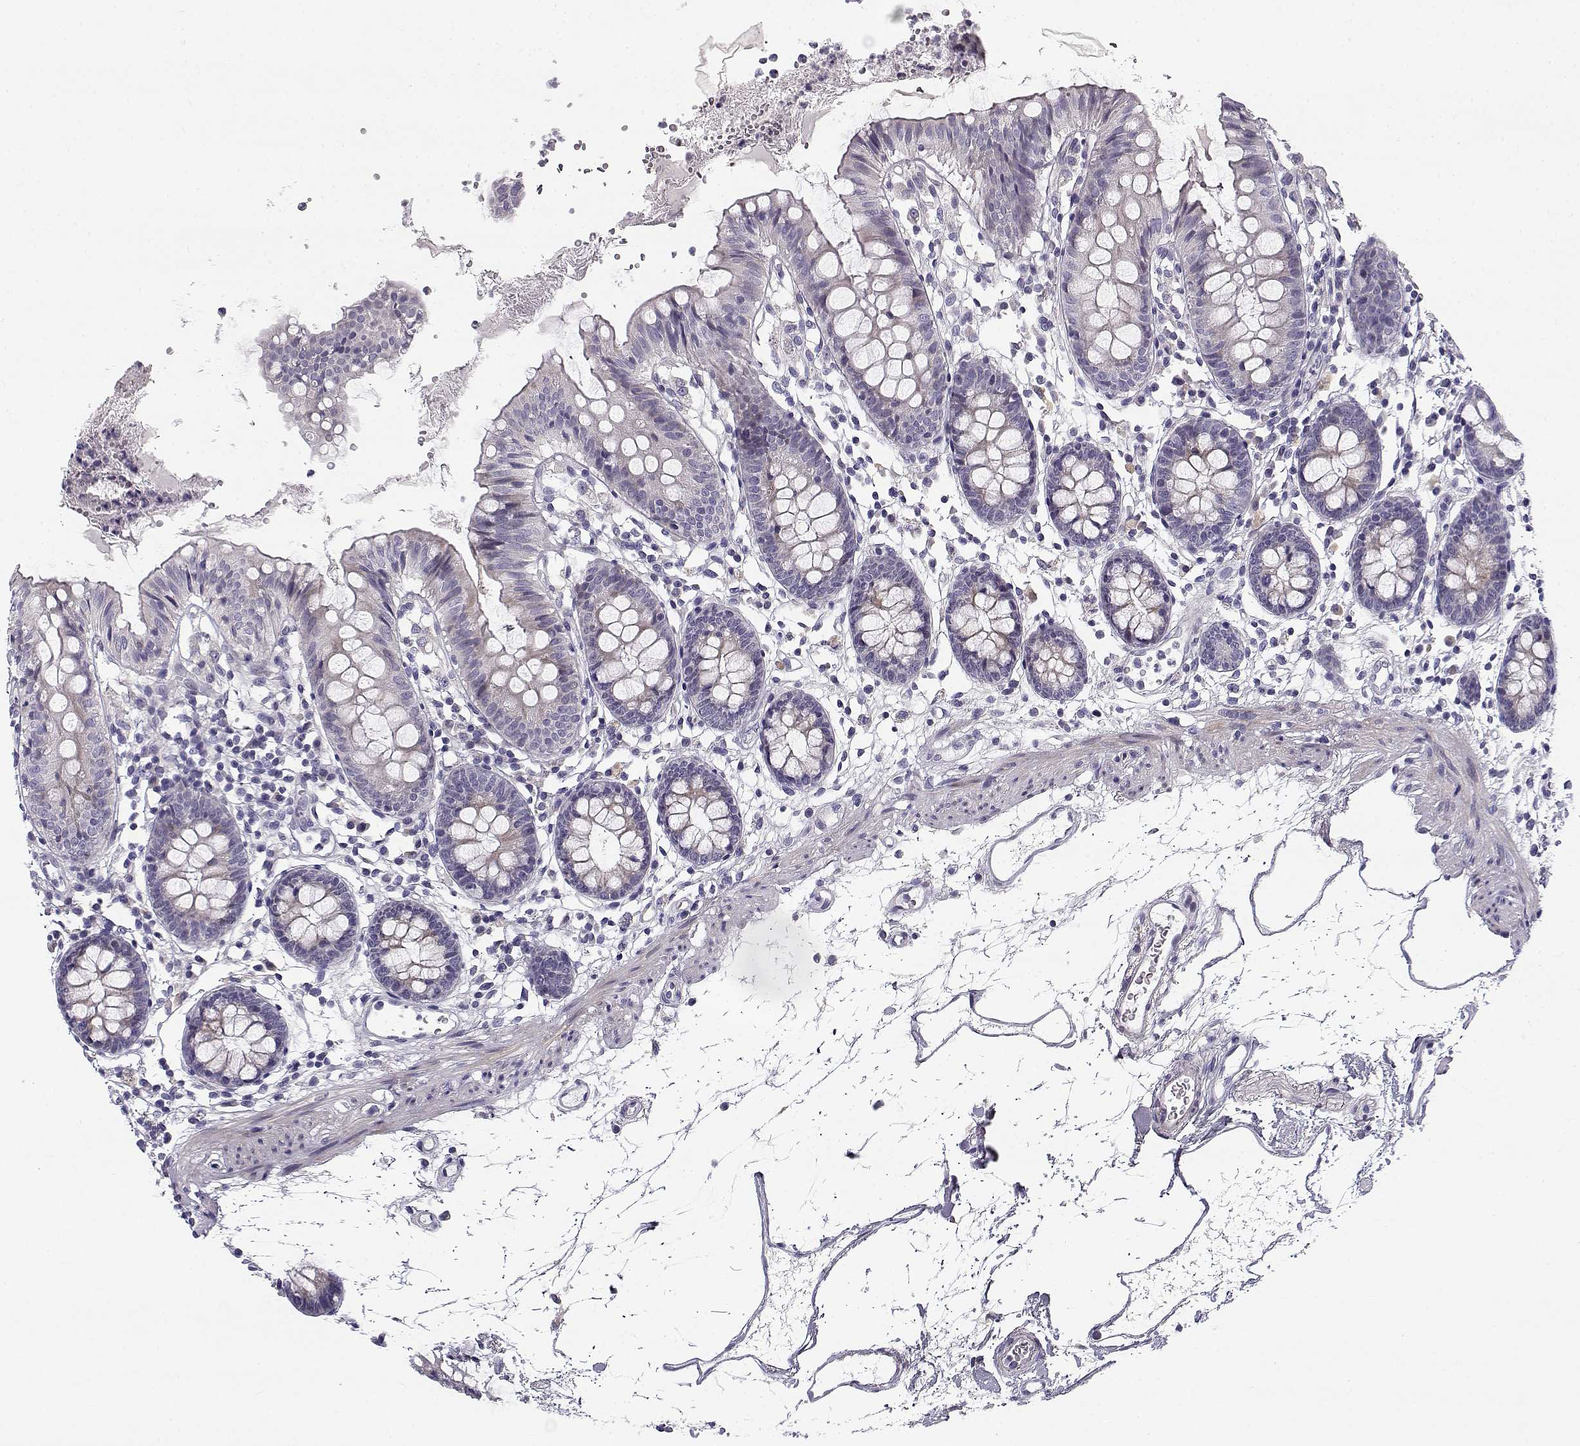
{"staining": {"intensity": "negative", "quantity": "none", "location": "none"}, "tissue": "colon", "cell_type": "Endothelial cells", "image_type": "normal", "snomed": [{"axis": "morphology", "description": "Normal tissue, NOS"}, {"axis": "topography", "description": "Colon"}], "caption": "Unremarkable colon was stained to show a protein in brown. There is no significant expression in endothelial cells. (Stains: DAB (3,3'-diaminobenzidine) immunohistochemistry (IHC) with hematoxylin counter stain, Microscopy: brightfield microscopy at high magnification).", "gene": "CREB3L3", "patient": {"sex": "female", "age": 84}}